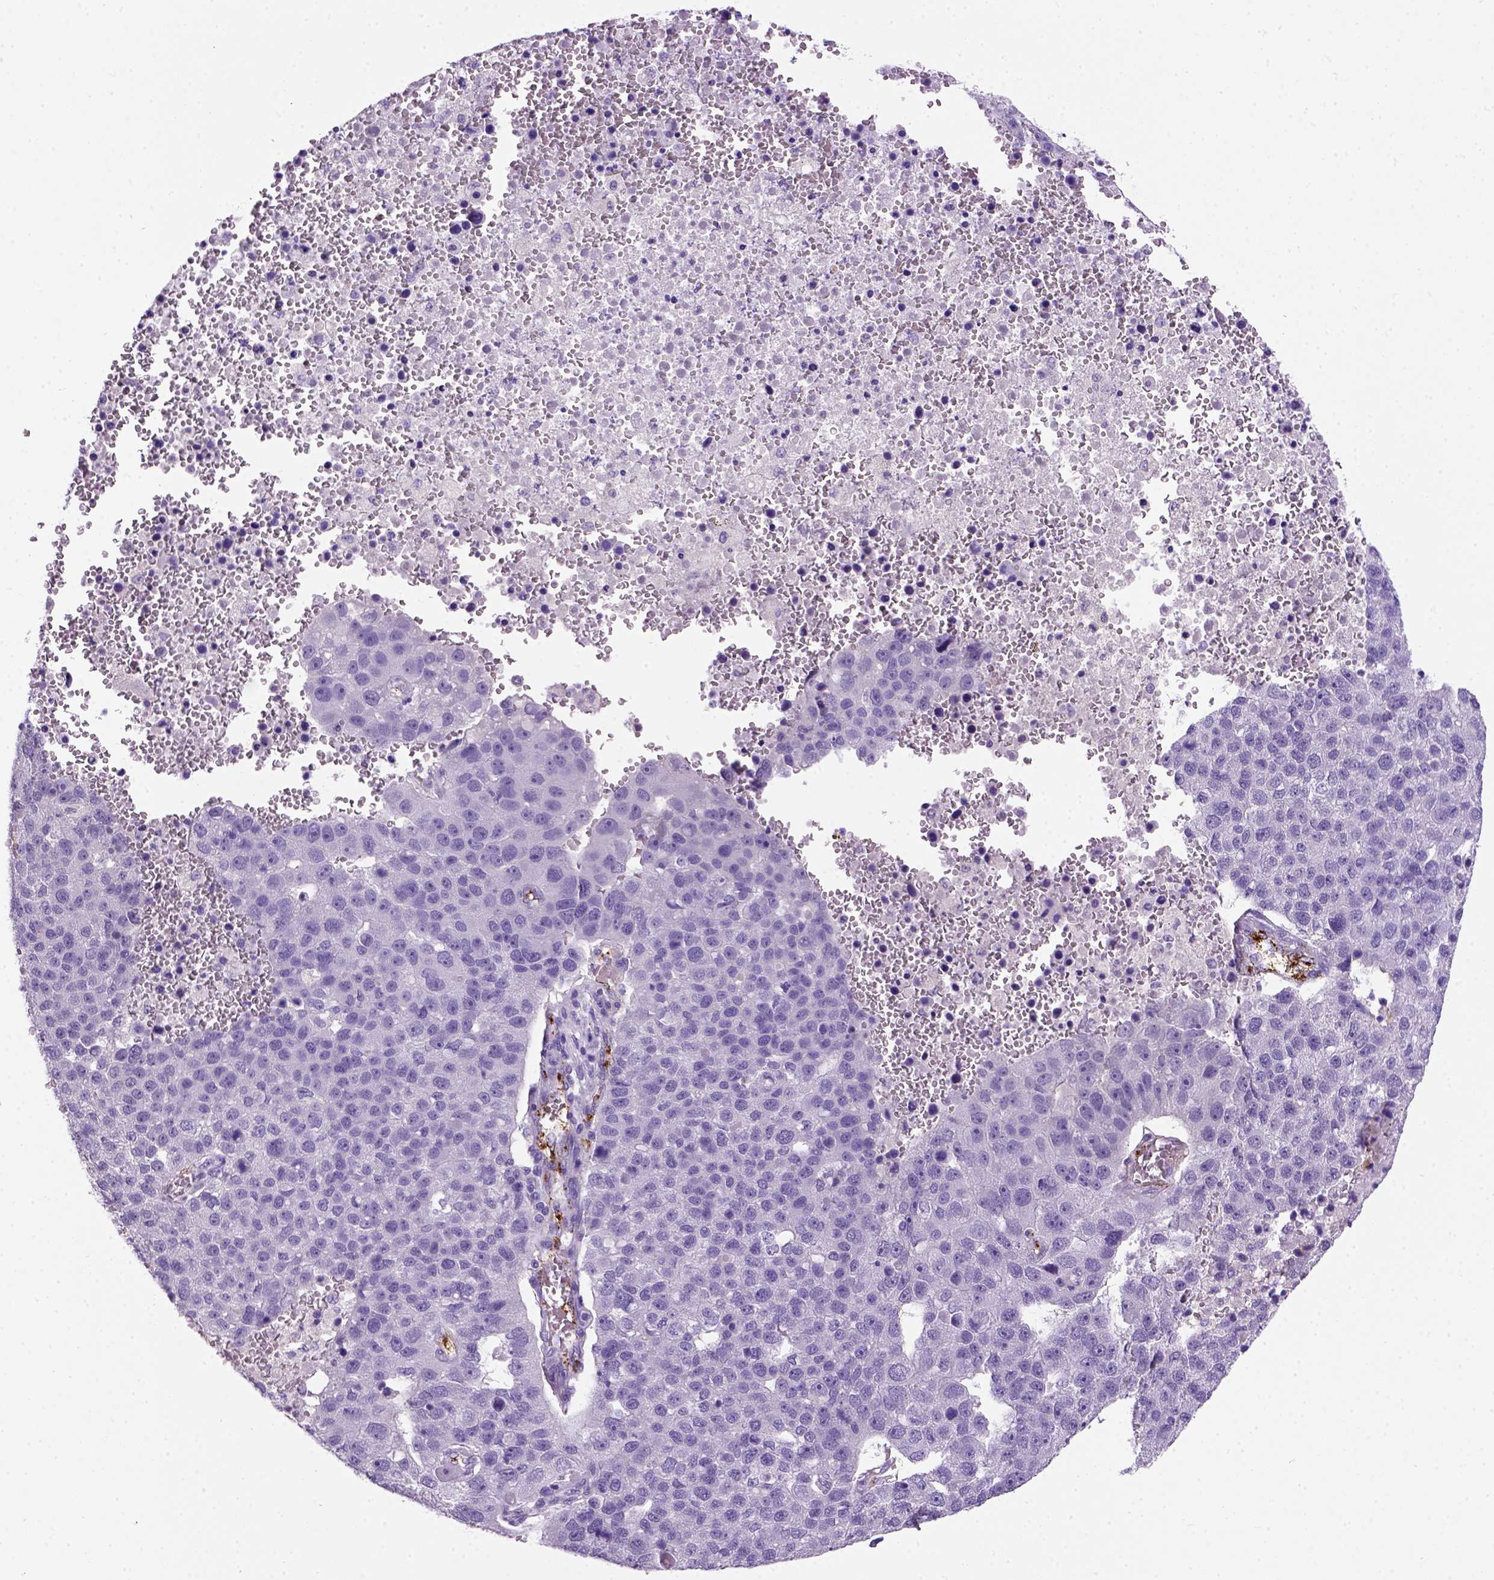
{"staining": {"intensity": "negative", "quantity": "none", "location": "none"}, "tissue": "pancreatic cancer", "cell_type": "Tumor cells", "image_type": "cancer", "snomed": [{"axis": "morphology", "description": "Adenocarcinoma, NOS"}, {"axis": "topography", "description": "Pancreas"}], "caption": "This micrograph is of pancreatic cancer (adenocarcinoma) stained with immunohistochemistry to label a protein in brown with the nuclei are counter-stained blue. There is no expression in tumor cells.", "gene": "VWF", "patient": {"sex": "female", "age": 61}}